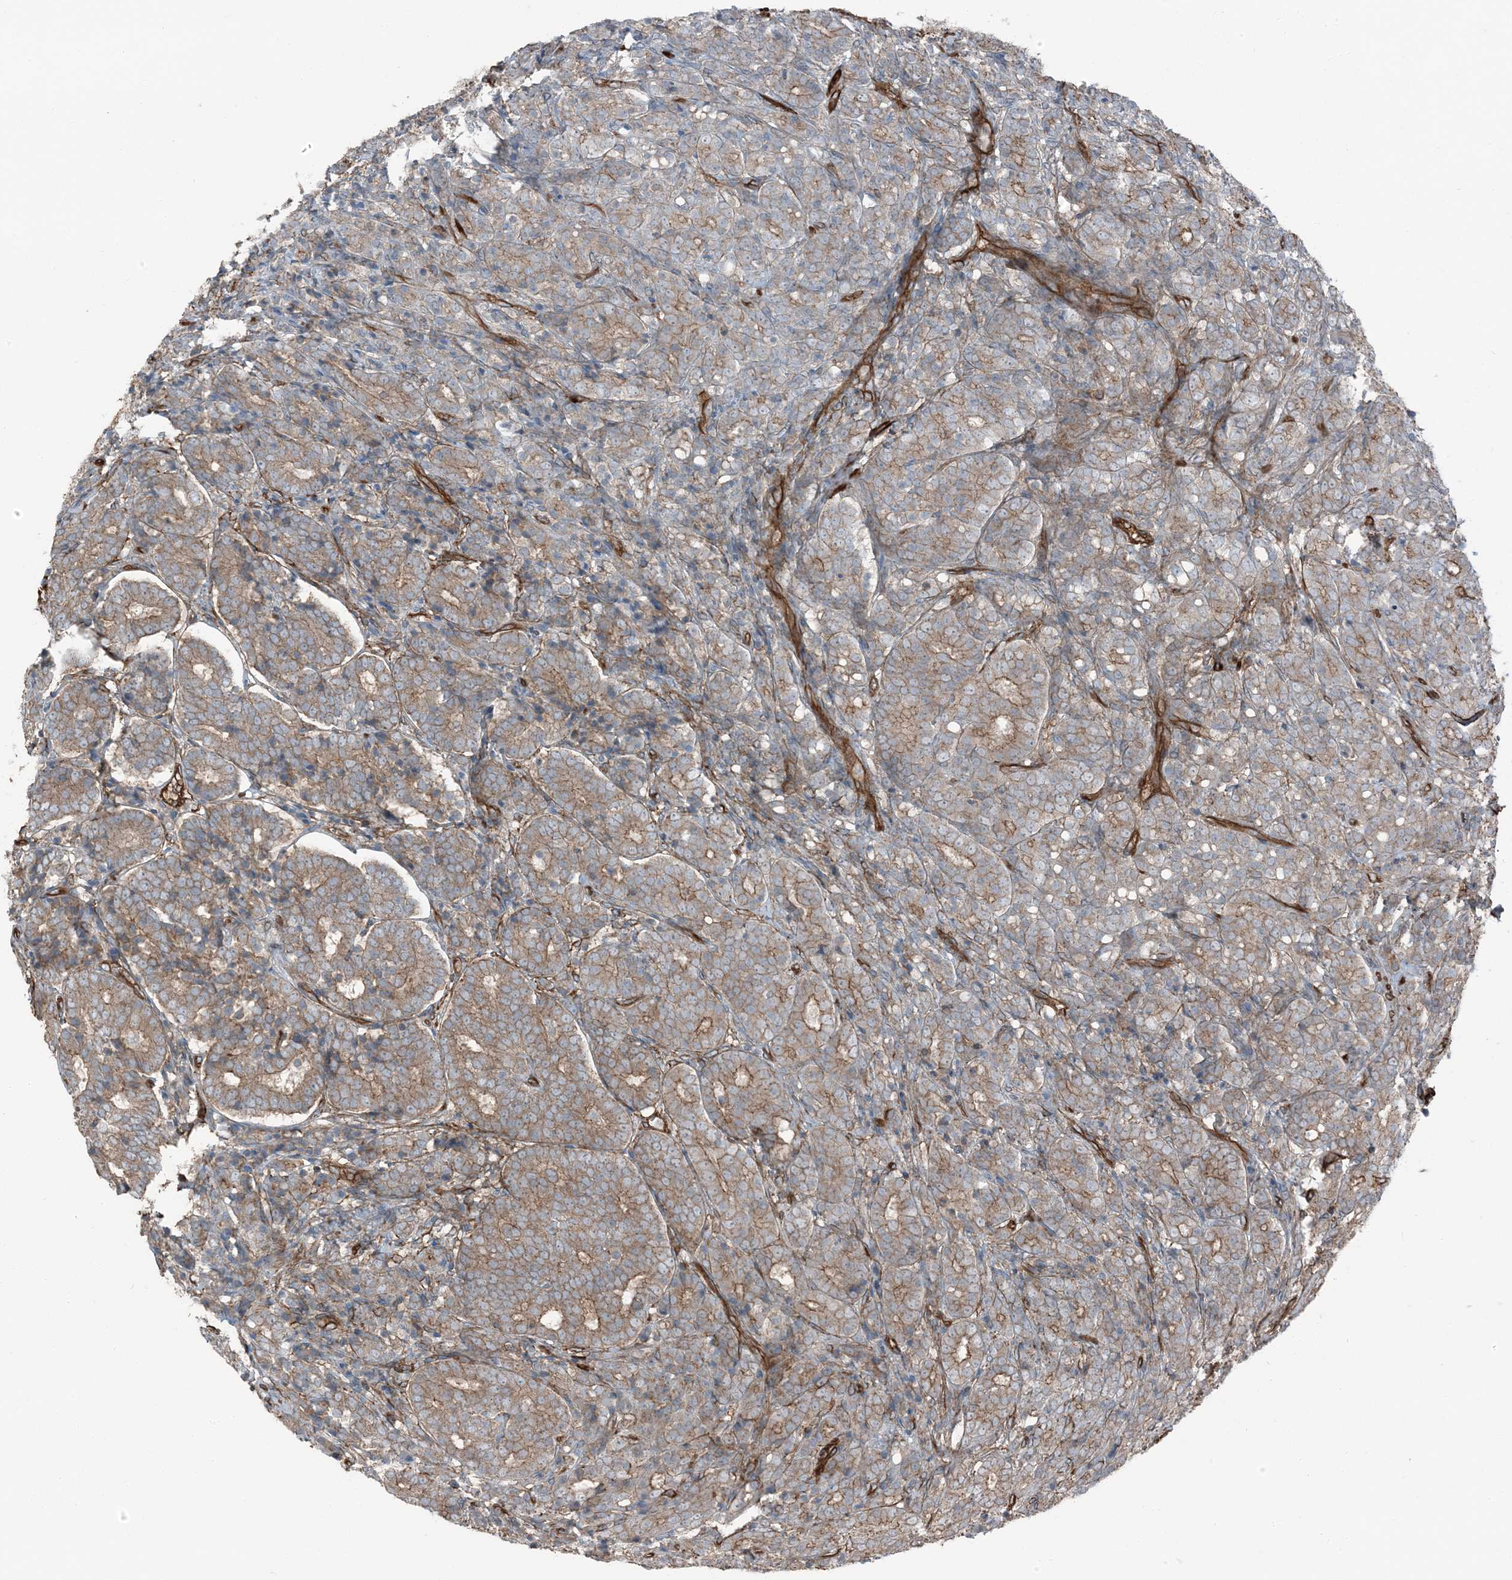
{"staining": {"intensity": "moderate", "quantity": ">75%", "location": "cytoplasmic/membranous"}, "tissue": "prostate cancer", "cell_type": "Tumor cells", "image_type": "cancer", "snomed": [{"axis": "morphology", "description": "Adenocarcinoma, High grade"}, {"axis": "topography", "description": "Prostate"}], "caption": "Immunohistochemical staining of high-grade adenocarcinoma (prostate) demonstrates moderate cytoplasmic/membranous protein expression in approximately >75% of tumor cells. (brown staining indicates protein expression, while blue staining denotes nuclei).", "gene": "ZFP90", "patient": {"sex": "male", "age": 62}}